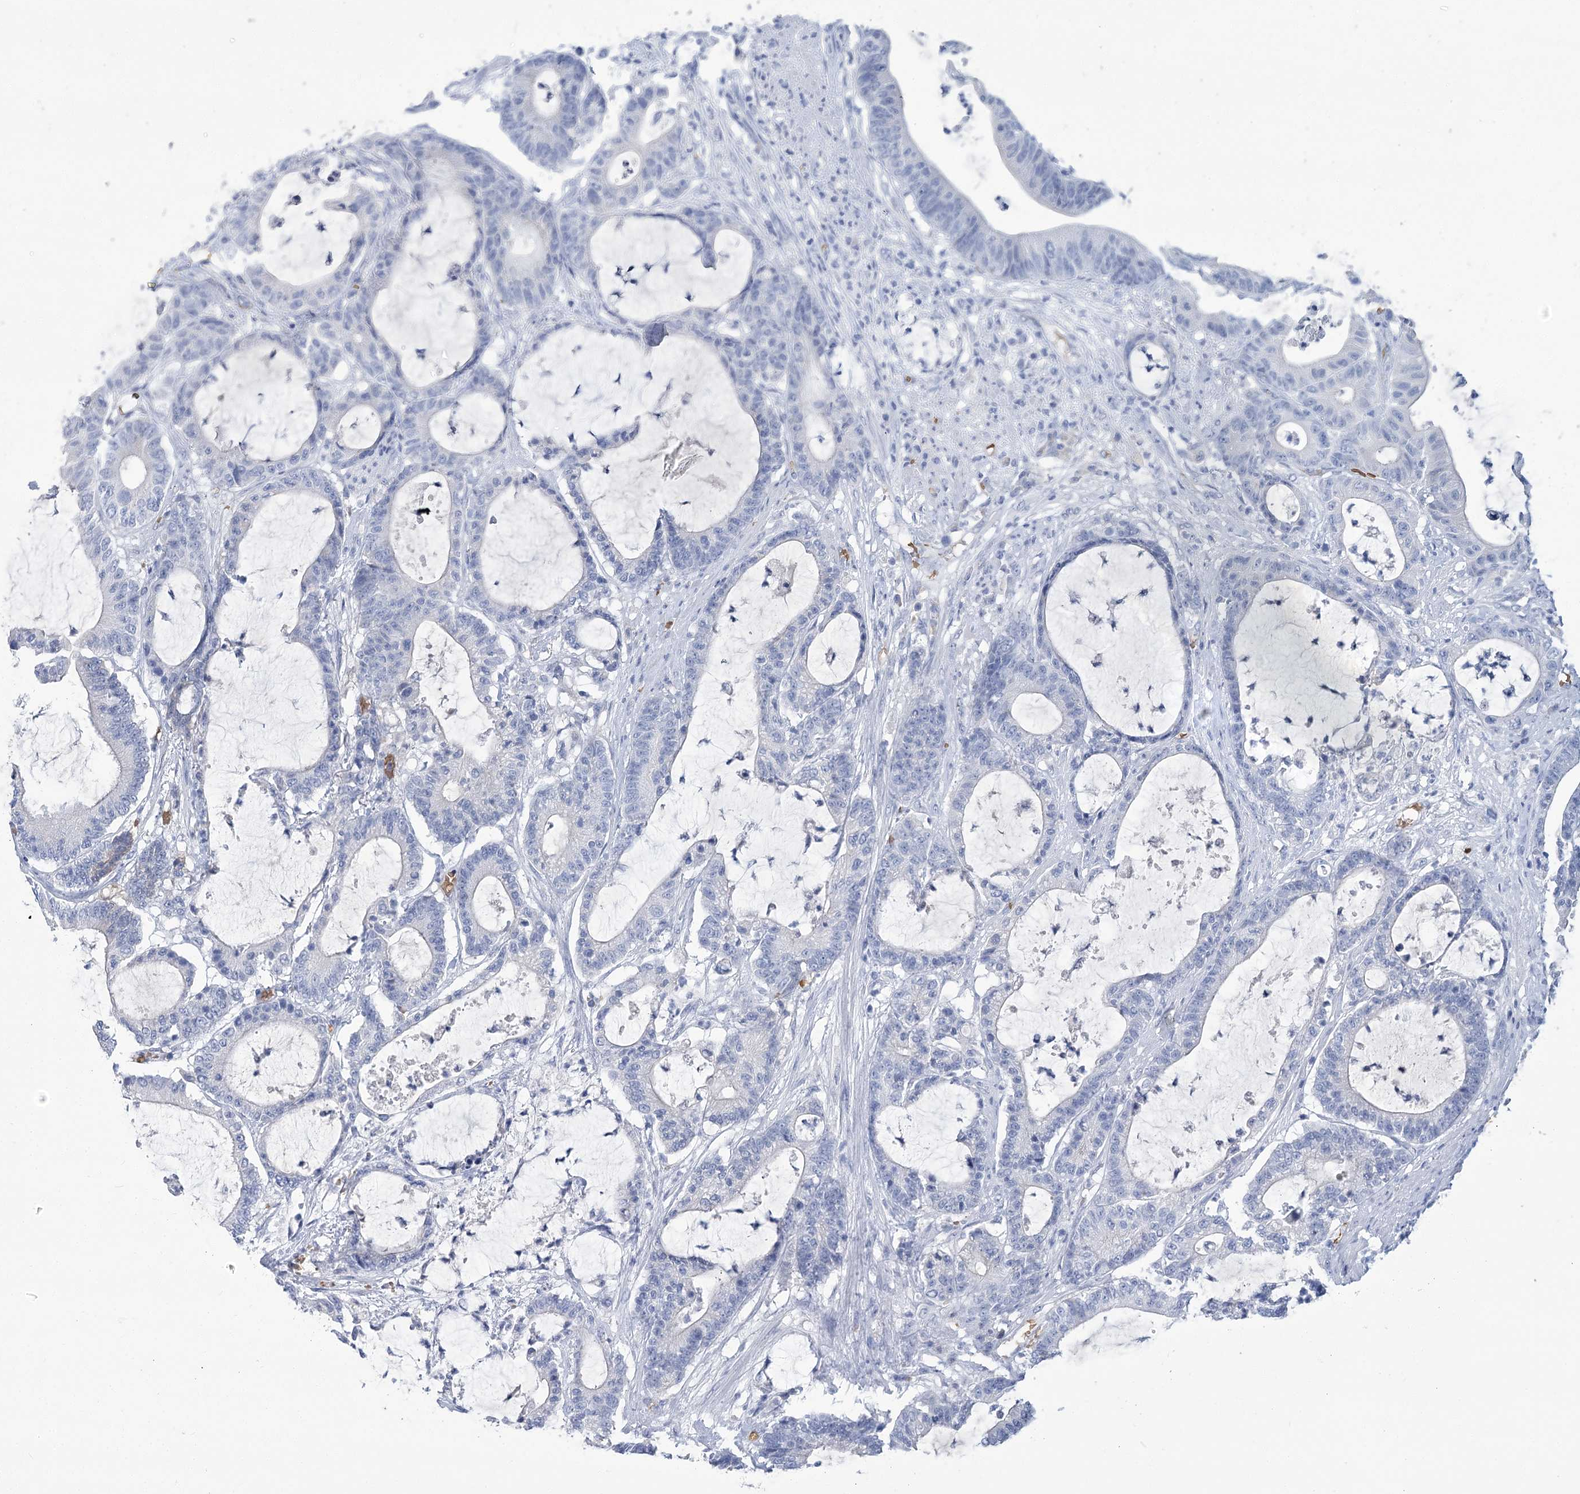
{"staining": {"intensity": "negative", "quantity": "none", "location": "none"}, "tissue": "colorectal cancer", "cell_type": "Tumor cells", "image_type": "cancer", "snomed": [{"axis": "morphology", "description": "Adenocarcinoma, NOS"}, {"axis": "topography", "description": "Colon"}], "caption": "Adenocarcinoma (colorectal) stained for a protein using immunohistochemistry (IHC) reveals no expression tumor cells.", "gene": "HBA1", "patient": {"sex": "female", "age": 84}}